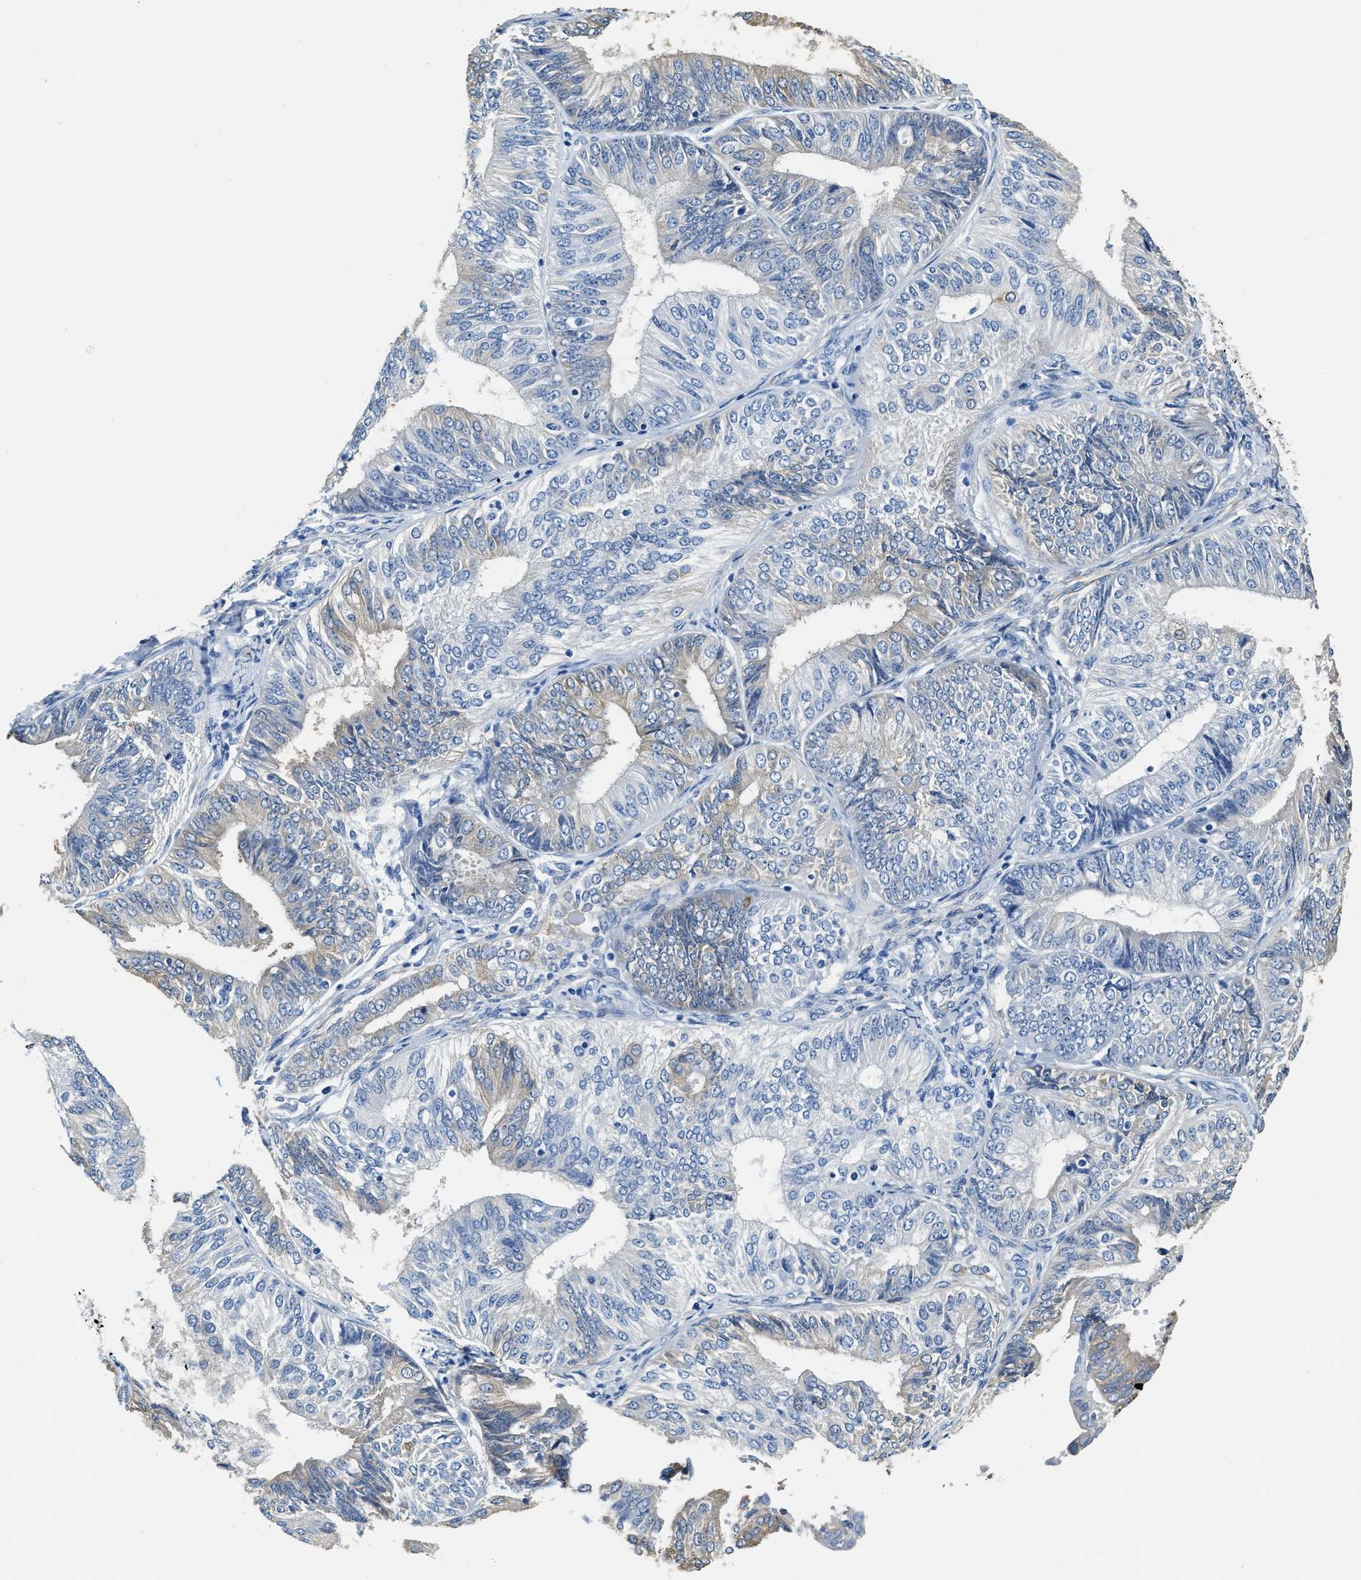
{"staining": {"intensity": "weak", "quantity": "<25%", "location": "cytoplasmic/membranous"}, "tissue": "endometrial cancer", "cell_type": "Tumor cells", "image_type": "cancer", "snomed": [{"axis": "morphology", "description": "Adenocarcinoma, NOS"}, {"axis": "topography", "description": "Endometrium"}], "caption": "Tumor cells are negative for protein expression in human endometrial adenocarcinoma.", "gene": "ZDHHC13", "patient": {"sex": "female", "age": 58}}